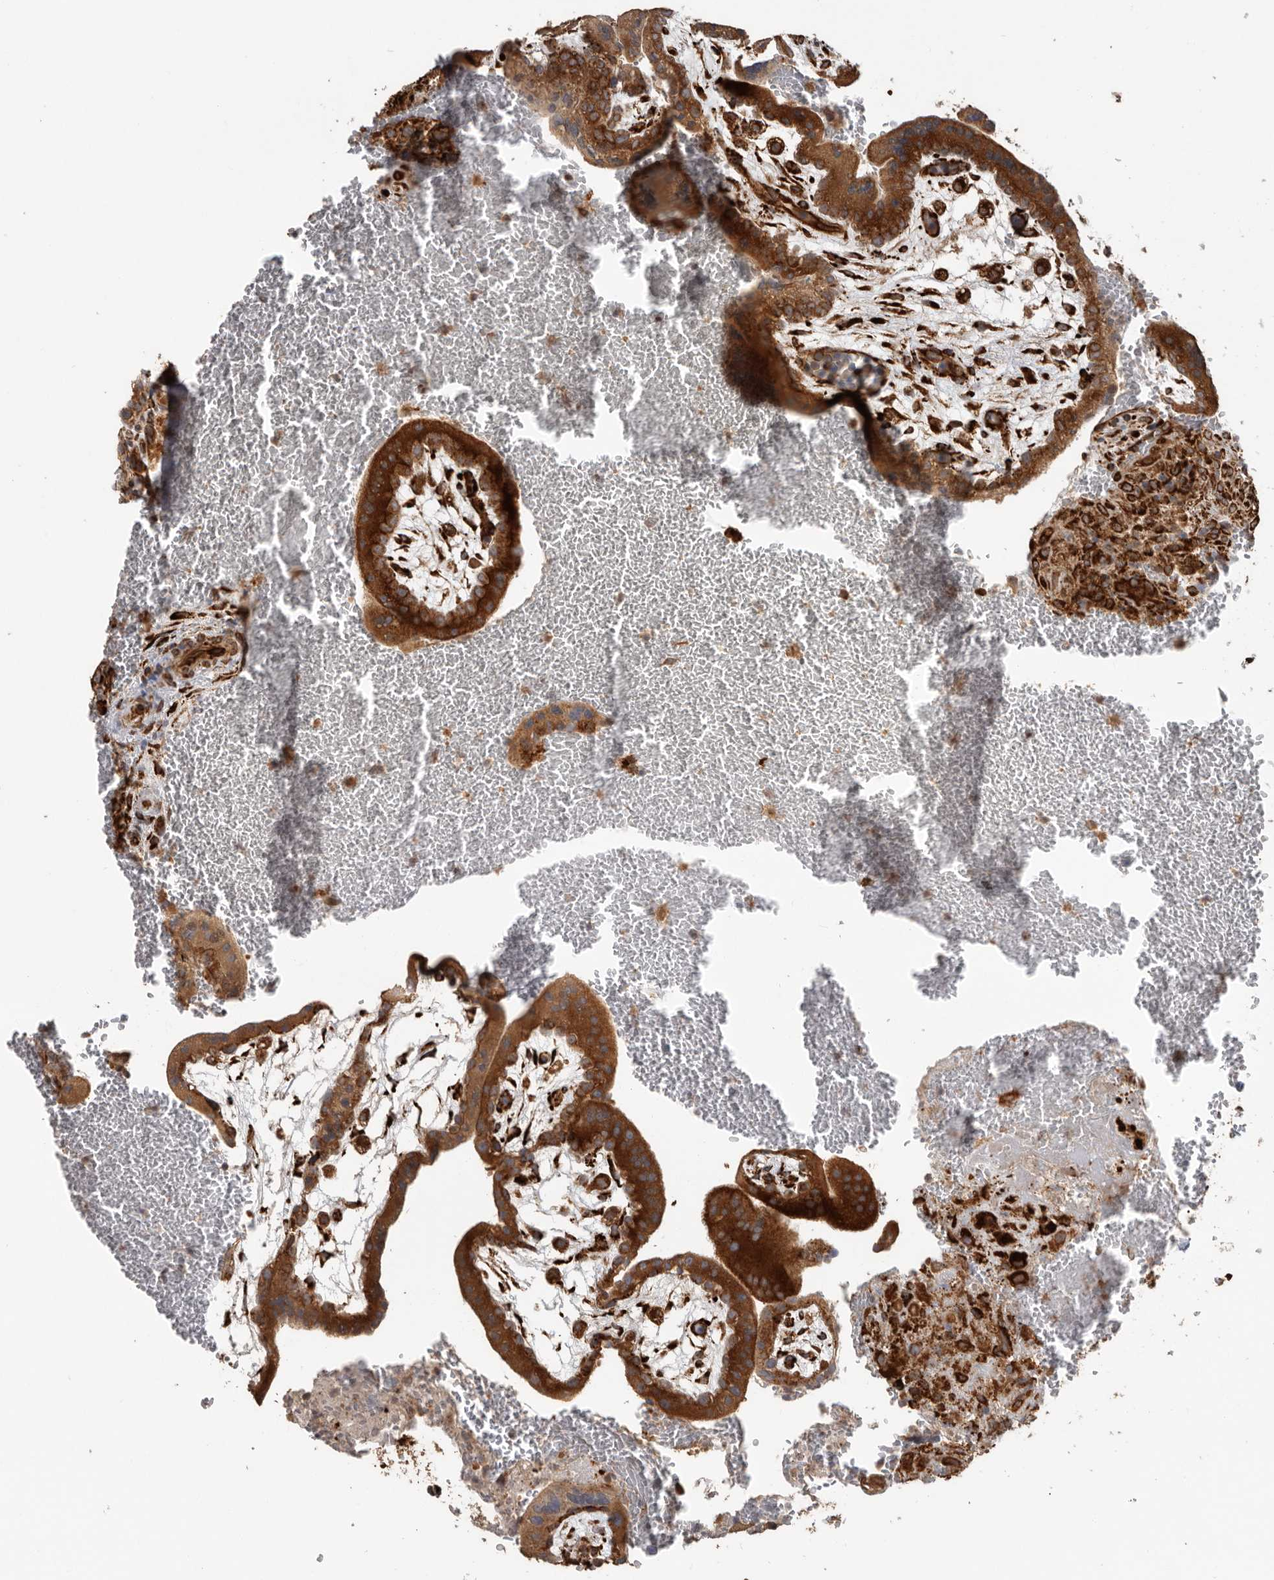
{"staining": {"intensity": "strong", "quantity": ">75%", "location": "cytoplasmic/membranous"}, "tissue": "placenta", "cell_type": "Decidual cells", "image_type": "normal", "snomed": [{"axis": "morphology", "description": "Normal tissue, NOS"}, {"axis": "topography", "description": "Placenta"}], "caption": "Immunohistochemical staining of benign placenta displays >75% levels of strong cytoplasmic/membranous protein expression in about >75% of decidual cells.", "gene": "CEP350", "patient": {"sex": "female", "age": 35}}